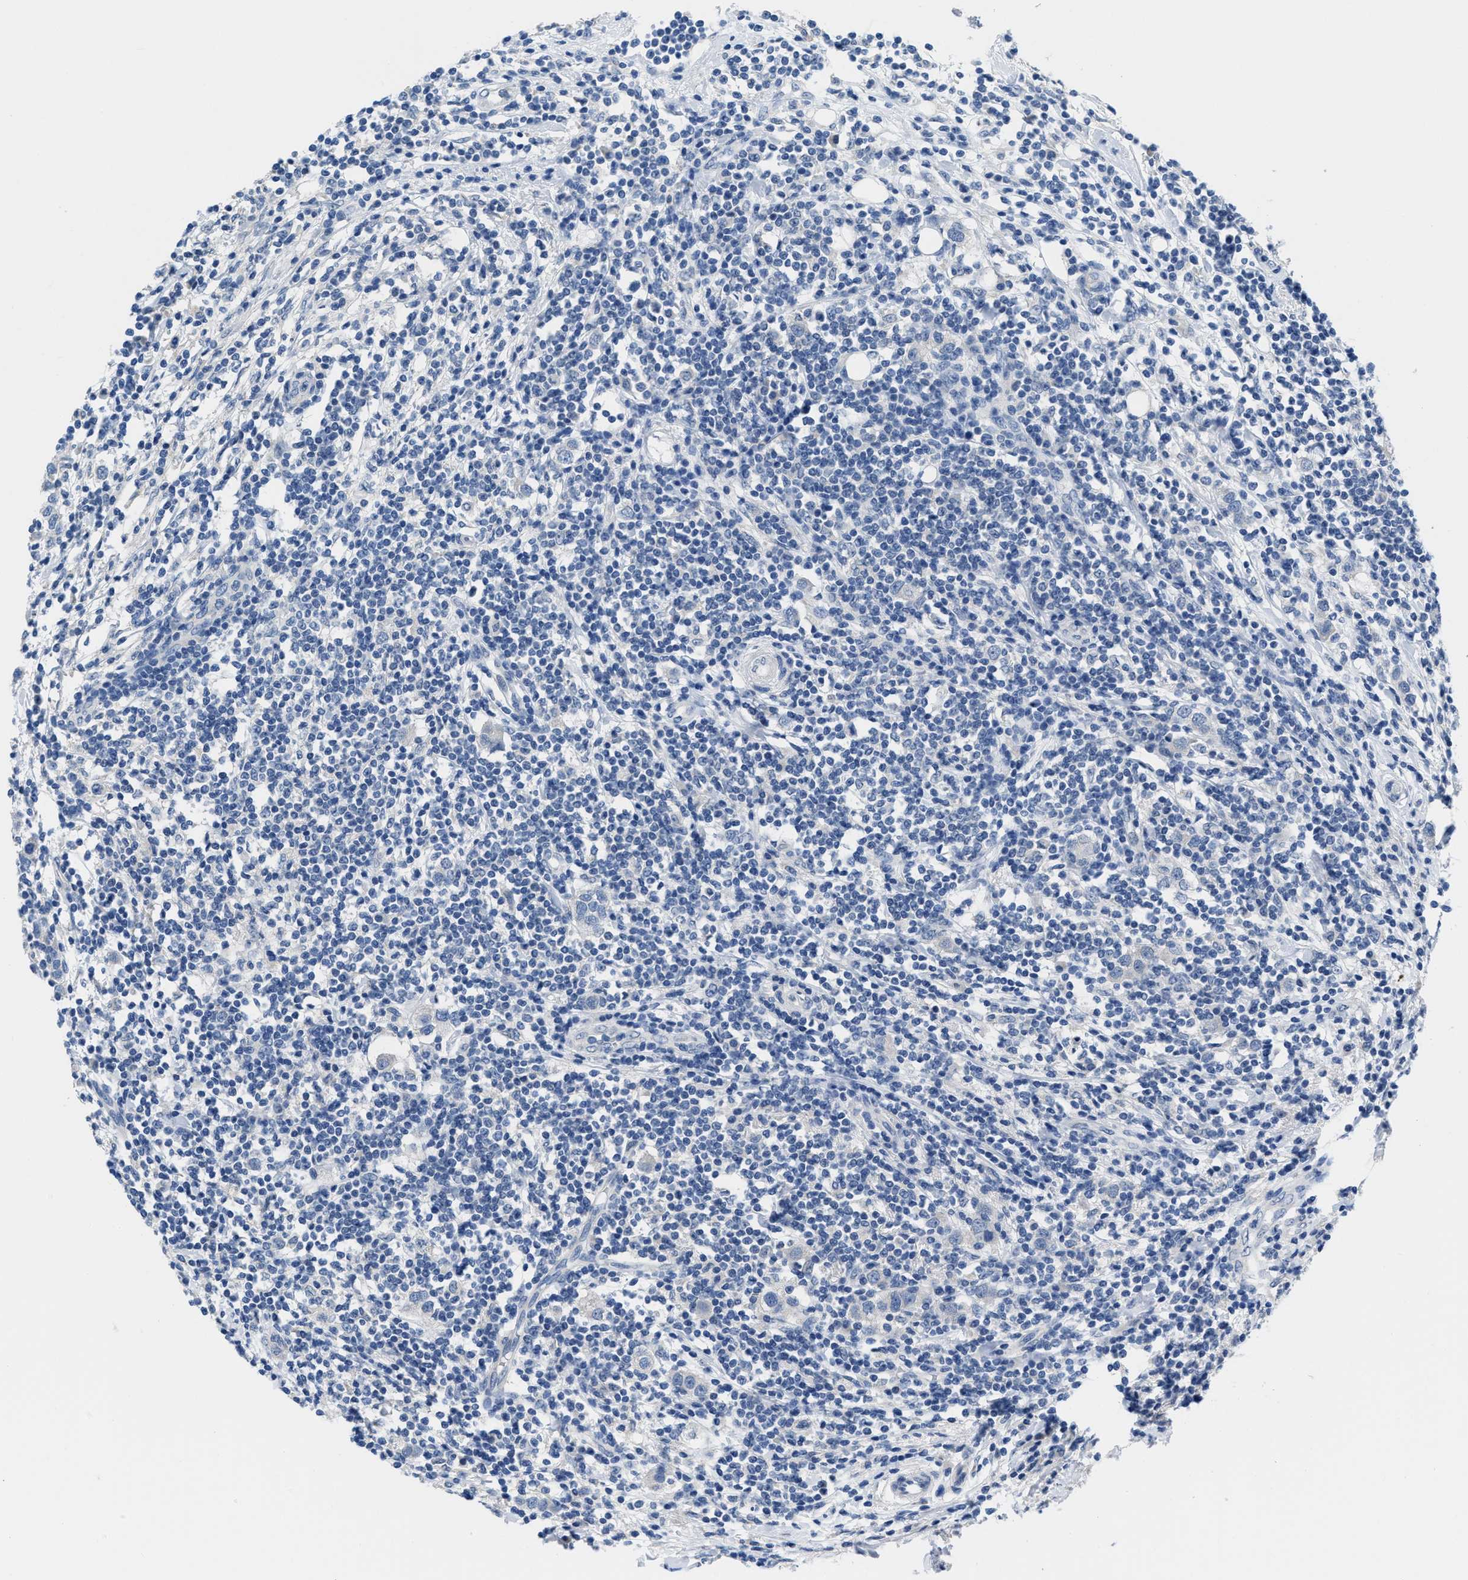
{"staining": {"intensity": "negative", "quantity": "none", "location": "none"}, "tissue": "breast cancer", "cell_type": "Tumor cells", "image_type": "cancer", "snomed": [{"axis": "morphology", "description": "Duct carcinoma"}, {"axis": "topography", "description": "Breast"}], "caption": "Human breast invasive ductal carcinoma stained for a protein using immunohistochemistry (IHC) shows no positivity in tumor cells.", "gene": "PYY", "patient": {"sex": "female", "age": 50}}